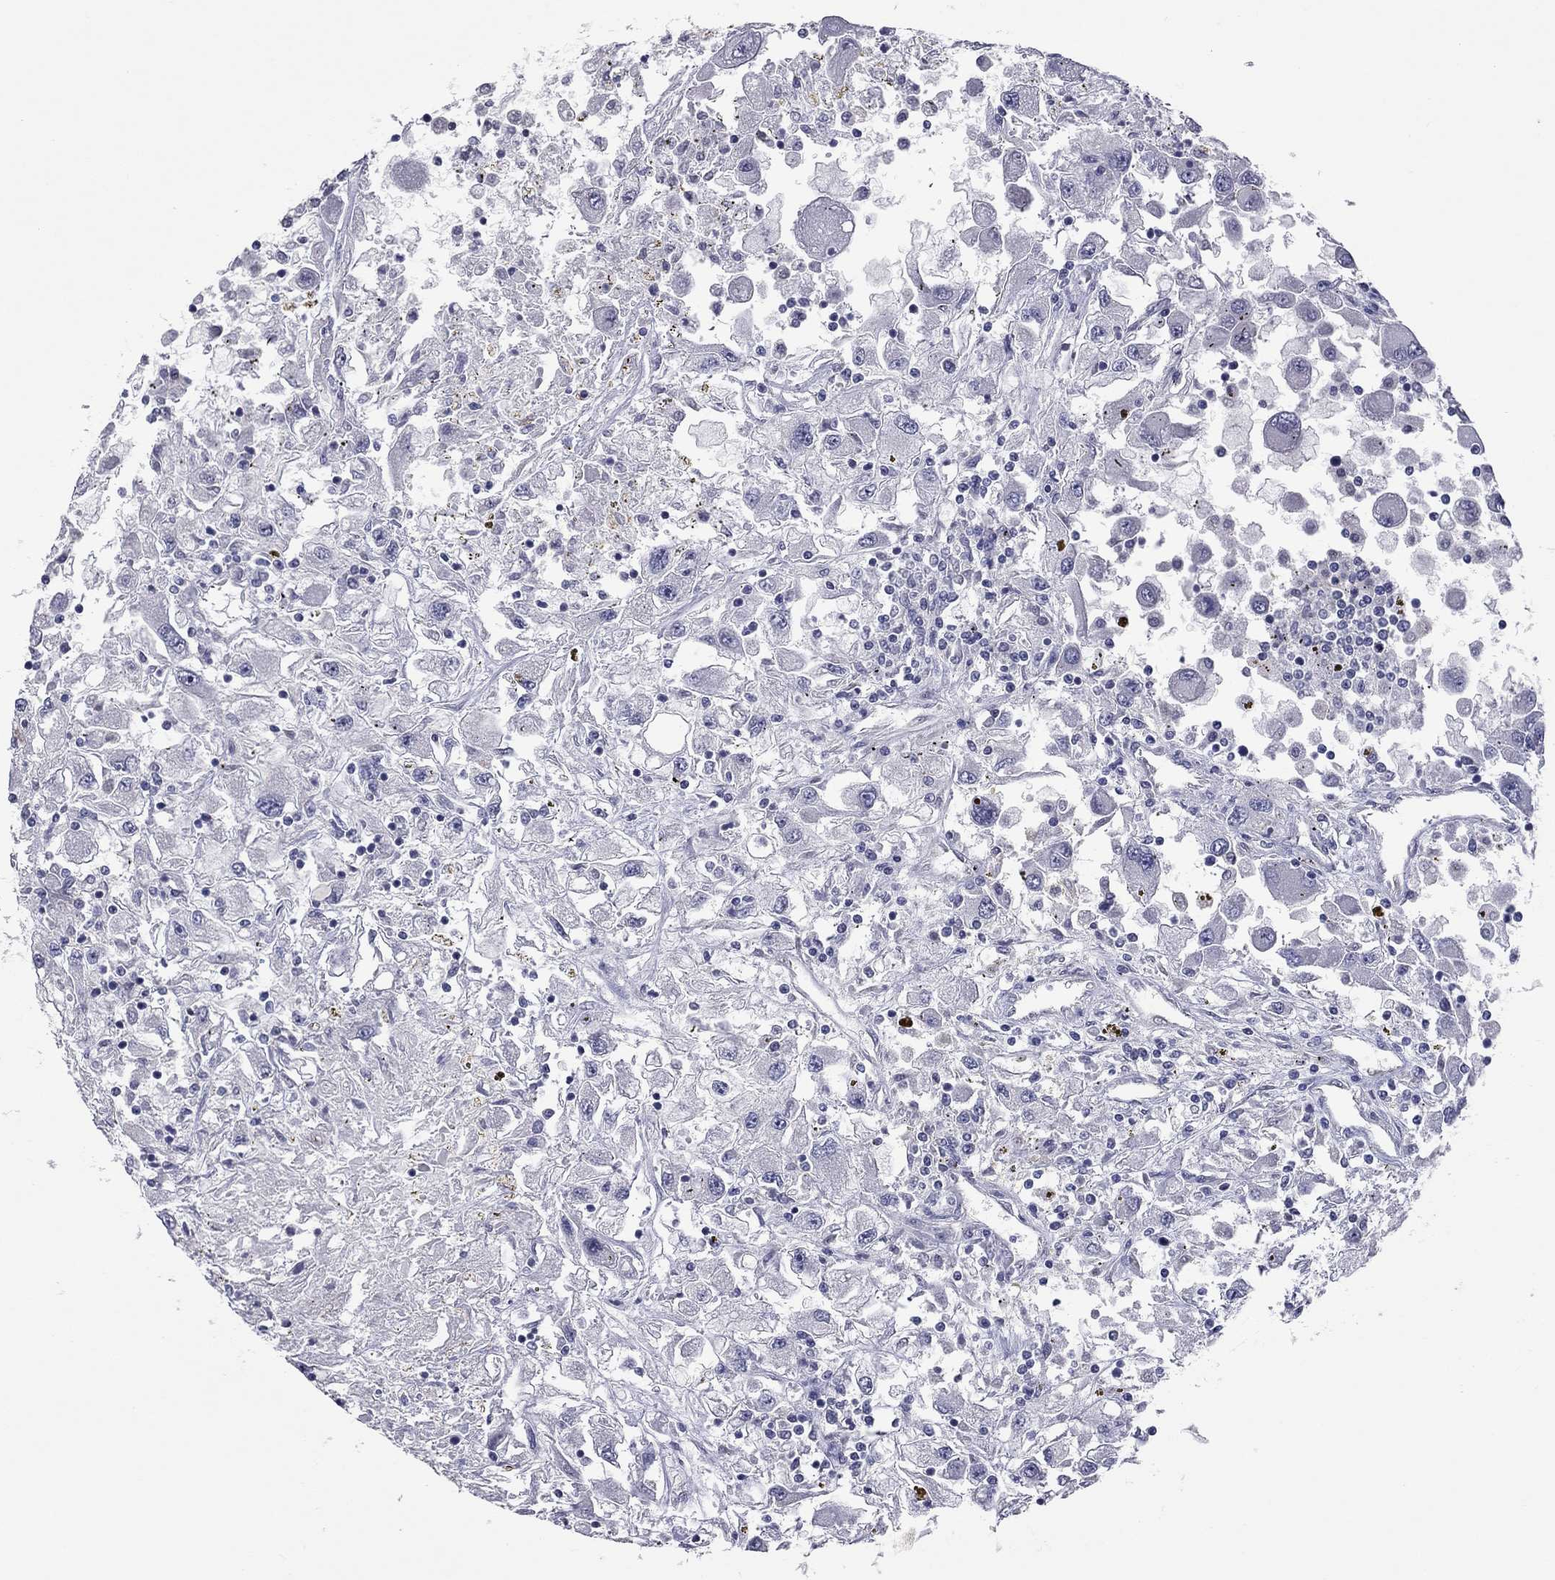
{"staining": {"intensity": "negative", "quantity": "none", "location": "none"}, "tissue": "renal cancer", "cell_type": "Tumor cells", "image_type": "cancer", "snomed": [{"axis": "morphology", "description": "Adenocarcinoma, NOS"}, {"axis": "topography", "description": "Kidney"}], "caption": "Immunohistochemistry photomicrograph of human adenocarcinoma (renal) stained for a protein (brown), which shows no staining in tumor cells. (Brightfield microscopy of DAB (3,3'-diaminobenzidine) immunohistochemistry at high magnification).", "gene": "SHOC2", "patient": {"sex": "female", "age": 67}}